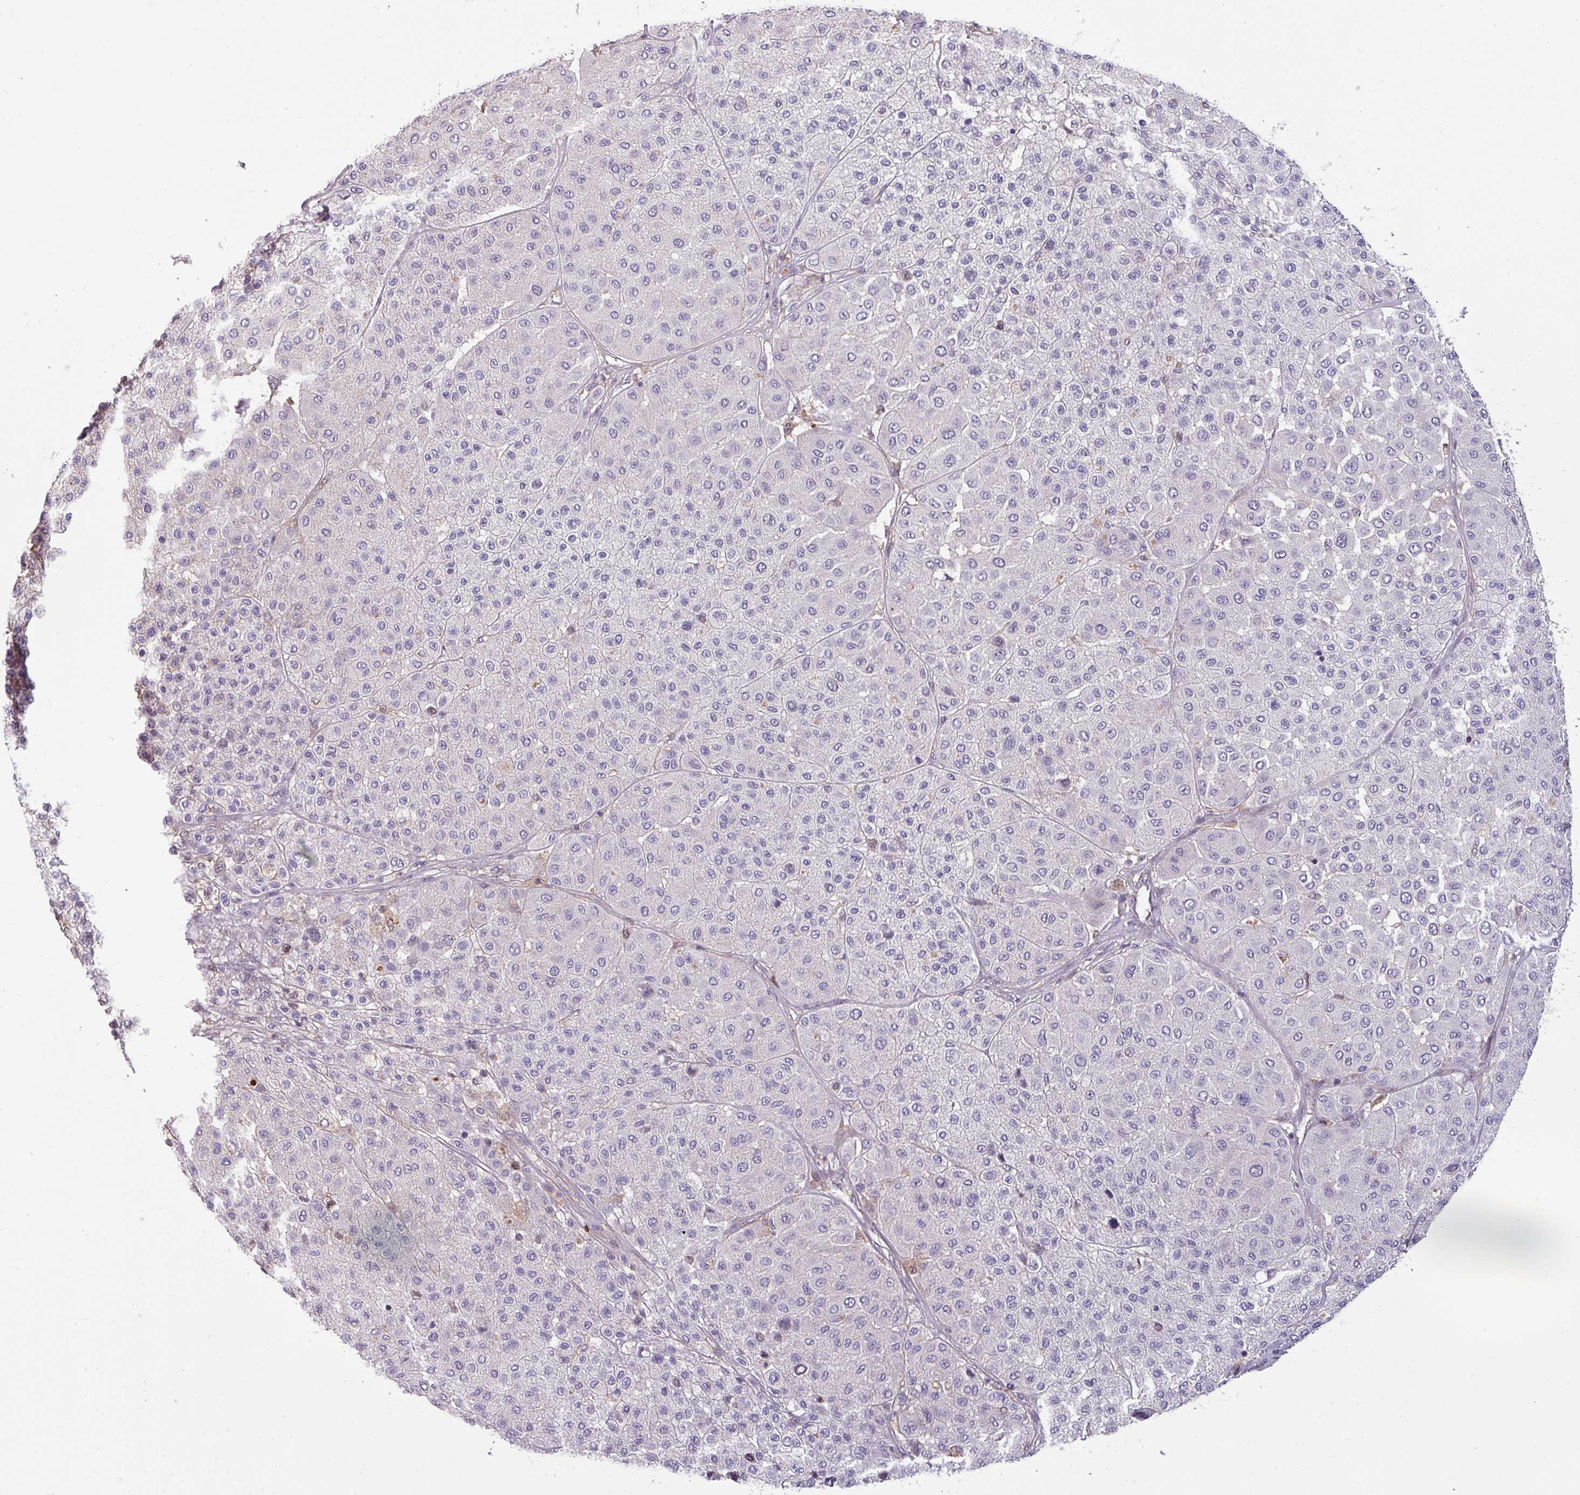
{"staining": {"intensity": "negative", "quantity": "none", "location": "none"}, "tissue": "melanoma", "cell_type": "Tumor cells", "image_type": "cancer", "snomed": [{"axis": "morphology", "description": "Malignant melanoma, Metastatic site"}, {"axis": "topography", "description": "Smooth muscle"}], "caption": "The photomicrograph exhibits no significant positivity in tumor cells of malignant melanoma (metastatic site). (IHC, brightfield microscopy, high magnification).", "gene": "ZNF835", "patient": {"sex": "male", "age": 41}}